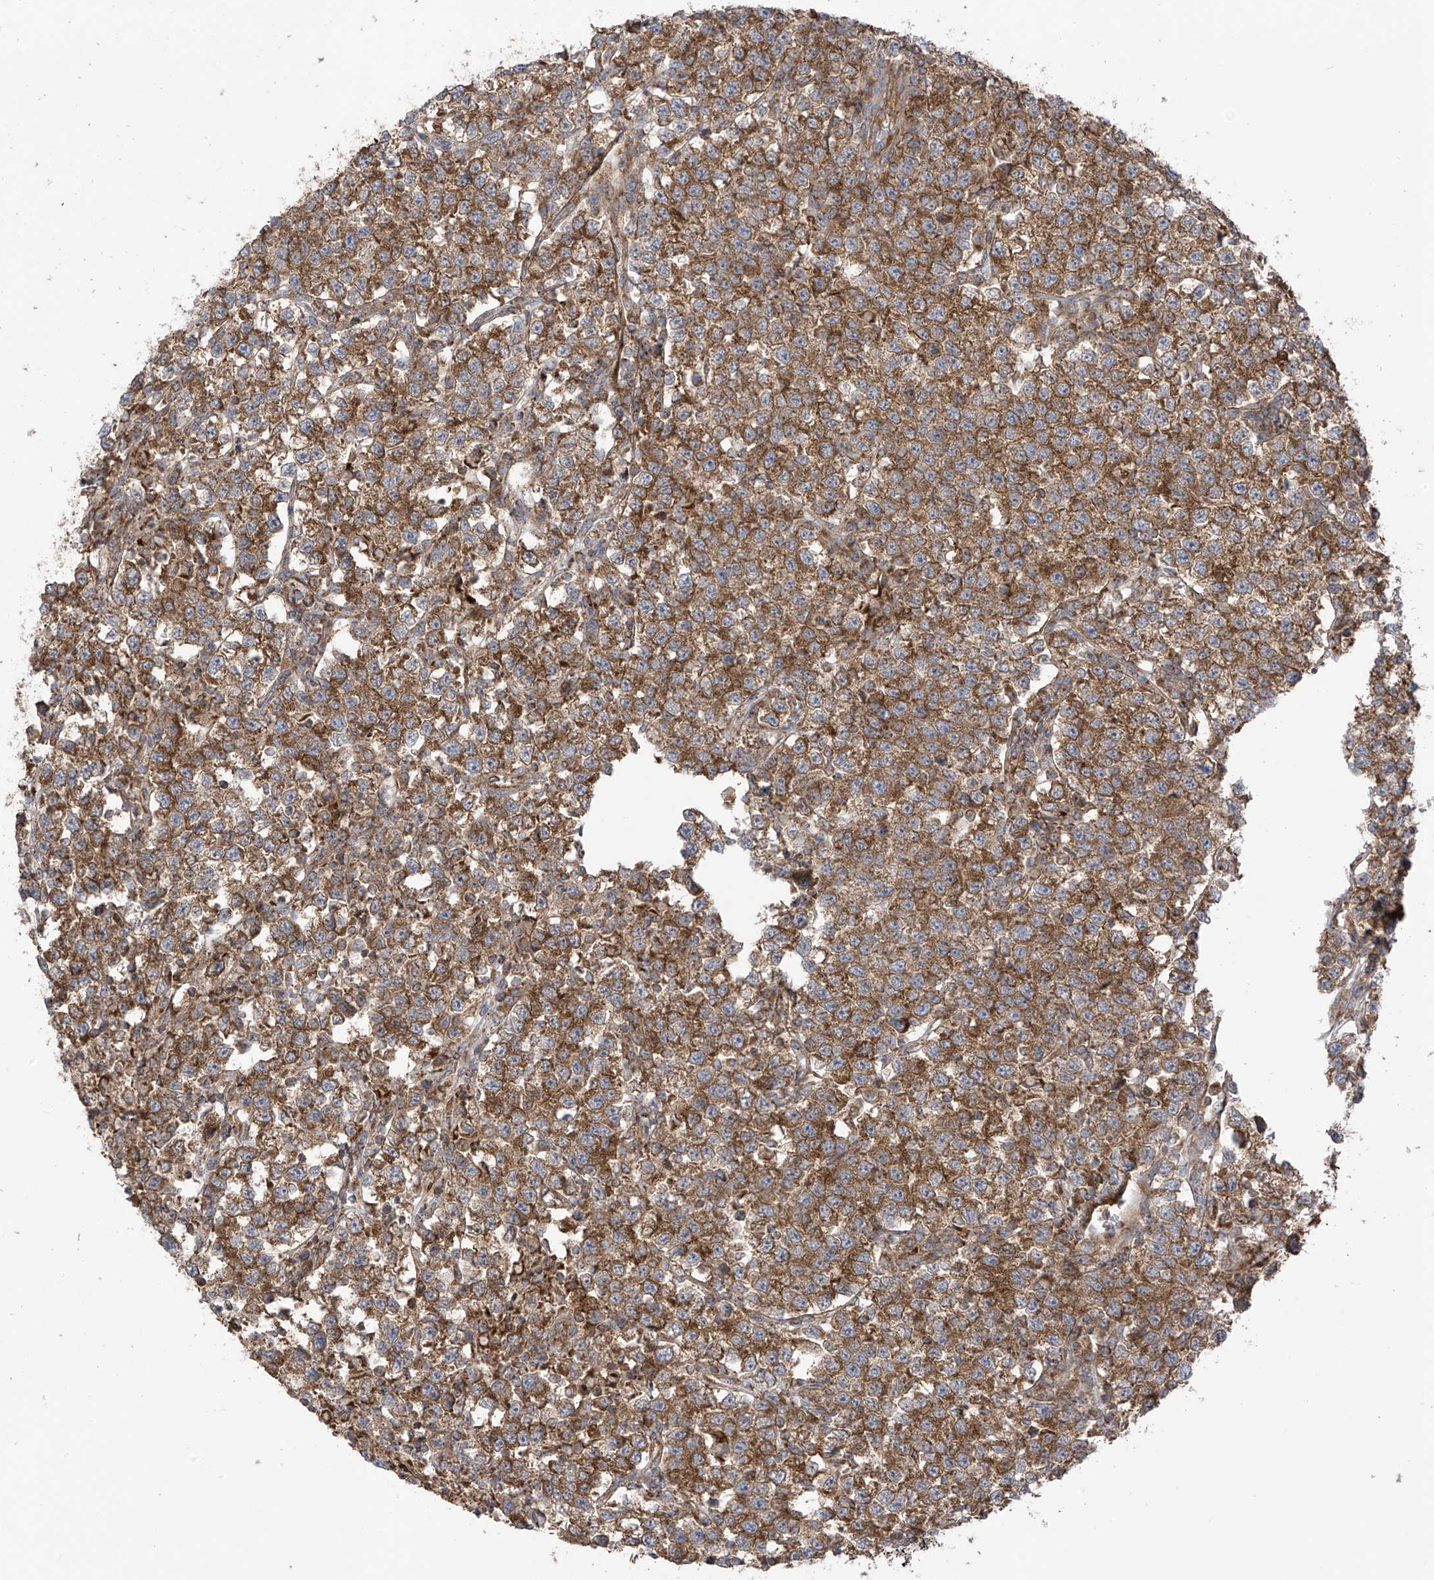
{"staining": {"intensity": "moderate", "quantity": ">75%", "location": "cytoplasmic/membranous"}, "tissue": "testis cancer", "cell_type": "Tumor cells", "image_type": "cancer", "snomed": [{"axis": "morphology", "description": "Normal tissue, NOS"}, {"axis": "morphology", "description": "Seminoma, NOS"}, {"axis": "topography", "description": "Testis"}], "caption": "A histopathology image showing moderate cytoplasmic/membranous positivity in about >75% of tumor cells in testis cancer, as visualized by brown immunohistochemical staining.", "gene": "REPS1", "patient": {"sex": "male", "age": 43}}